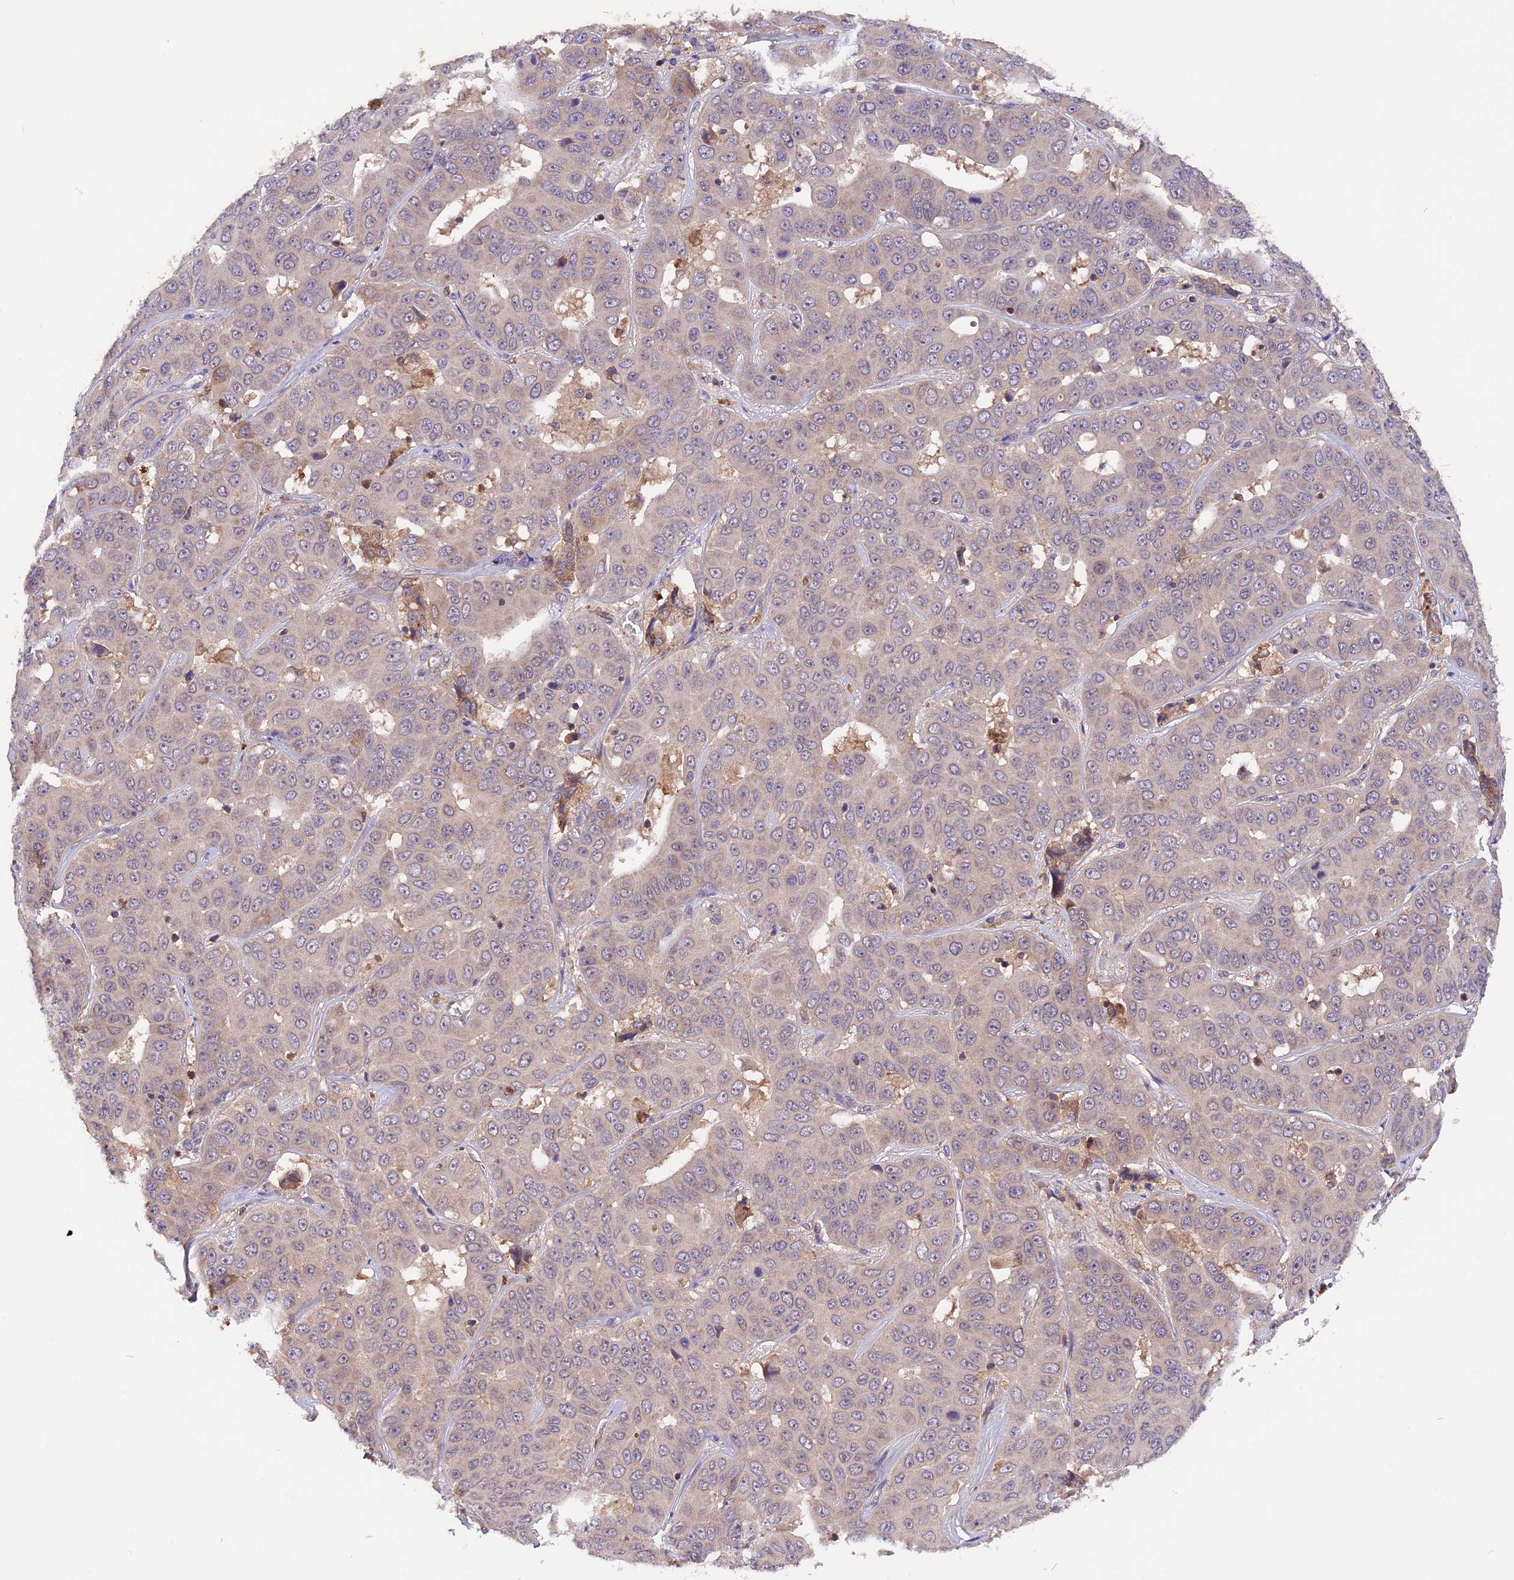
{"staining": {"intensity": "negative", "quantity": "none", "location": "none"}, "tissue": "liver cancer", "cell_type": "Tumor cells", "image_type": "cancer", "snomed": [{"axis": "morphology", "description": "Cholangiocarcinoma"}, {"axis": "topography", "description": "Liver"}], "caption": "DAB immunohistochemical staining of human liver cancer (cholangiocarcinoma) exhibits no significant positivity in tumor cells. (IHC, brightfield microscopy, high magnification).", "gene": "MARK4", "patient": {"sex": "female", "age": 52}}